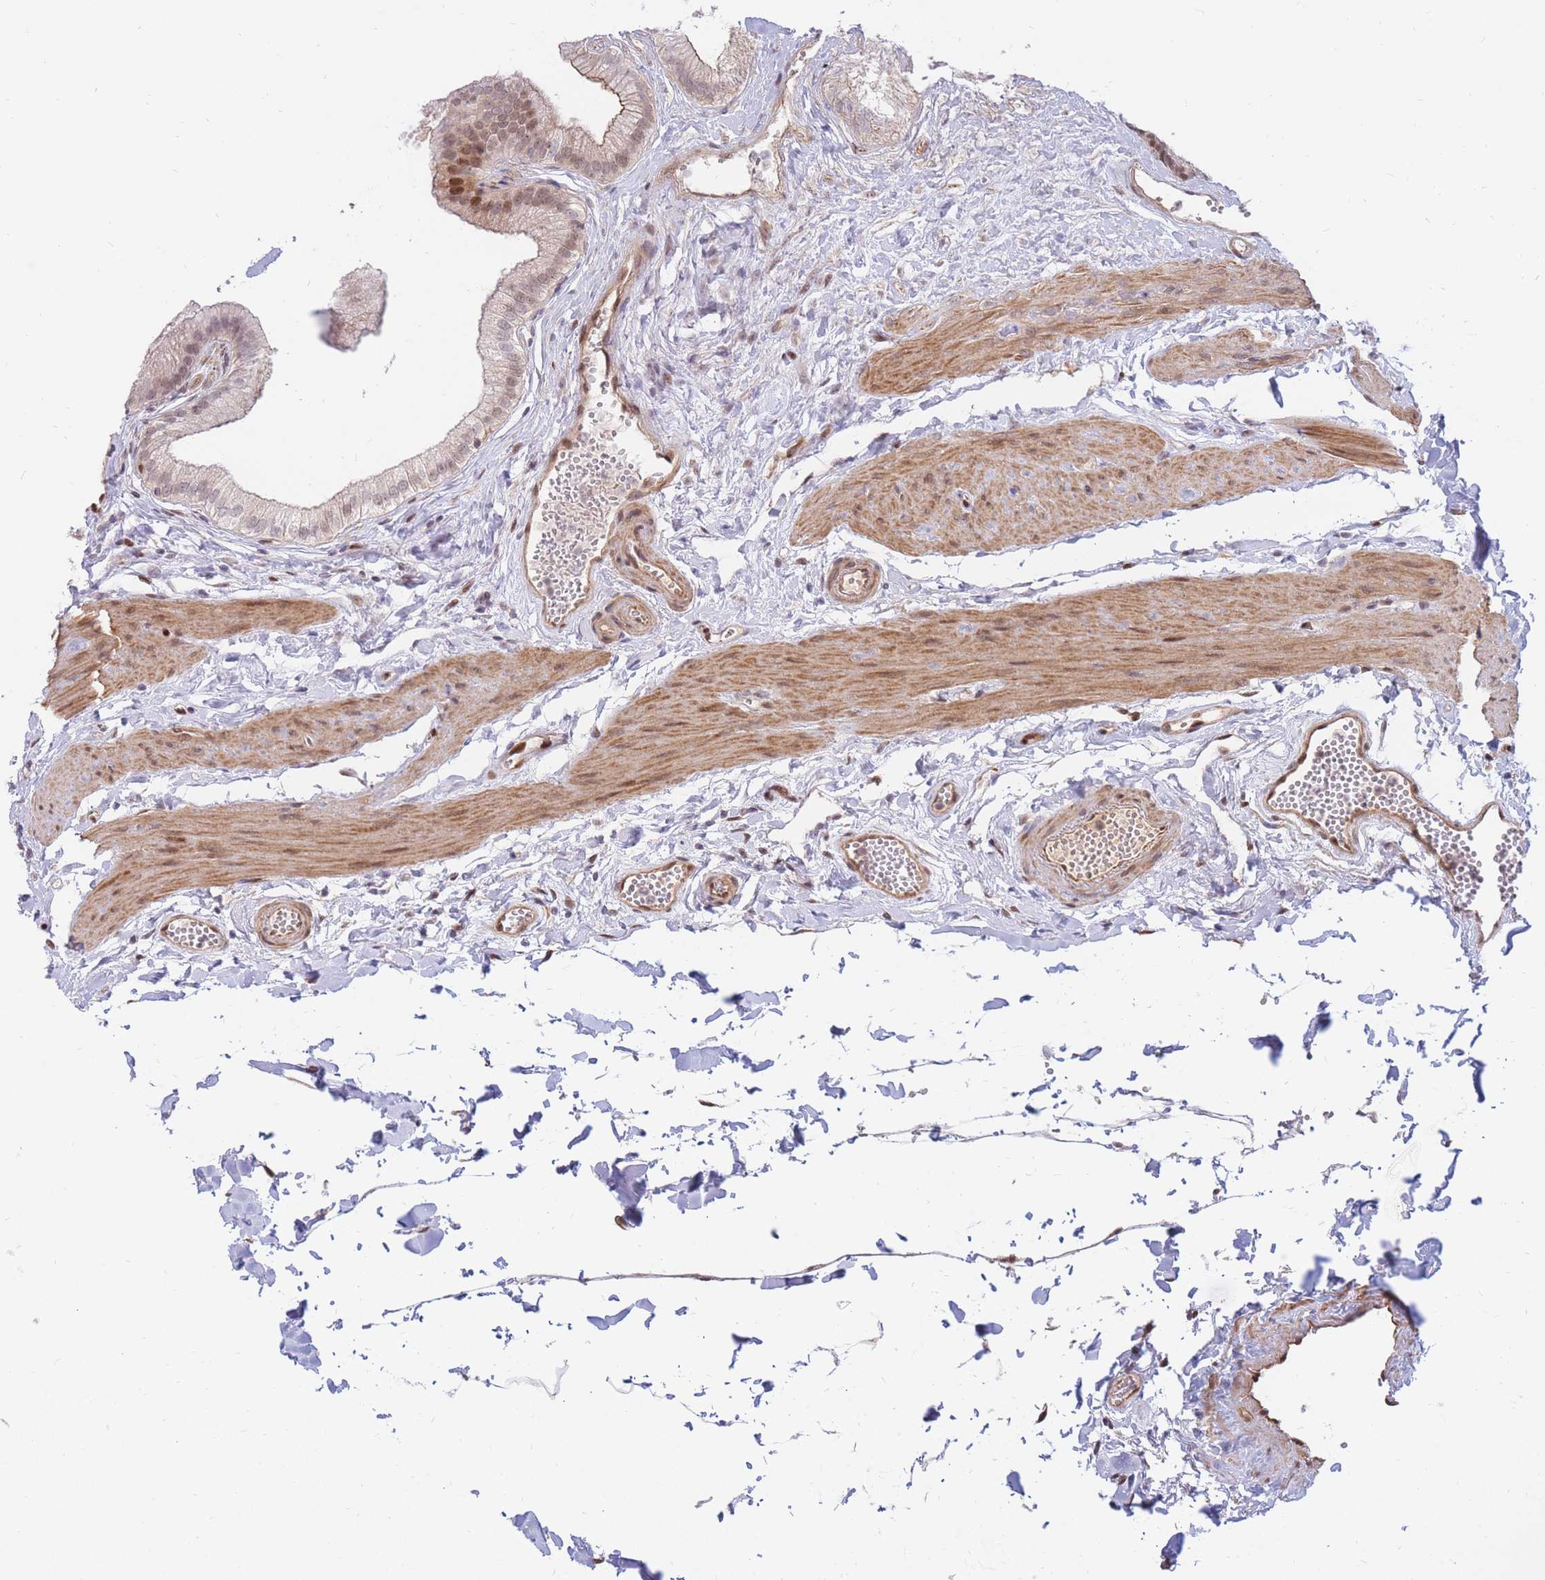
{"staining": {"intensity": "moderate", "quantity": ">75%", "location": "cytoplasmic/membranous,nuclear"}, "tissue": "gallbladder", "cell_type": "Glandular cells", "image_type": "normal", "snomed": [{"axis": "morphology", "description": "Normal tissue, NOS"}, {"axis": "topography", "description": "Gallbladder"}], "caption": "Immunohistochemical staining of unremarkable human gallbladder reveals moderate cytoplasmic/membranous,nuclear protein expression in about >75% of glandular cells. (DAB (3,3'-diaminobenzidine) IHC with brightfield microscopy, high magnification).", "gene": "ERICH6B", "patient": {"sex": "female", "age": 54}}